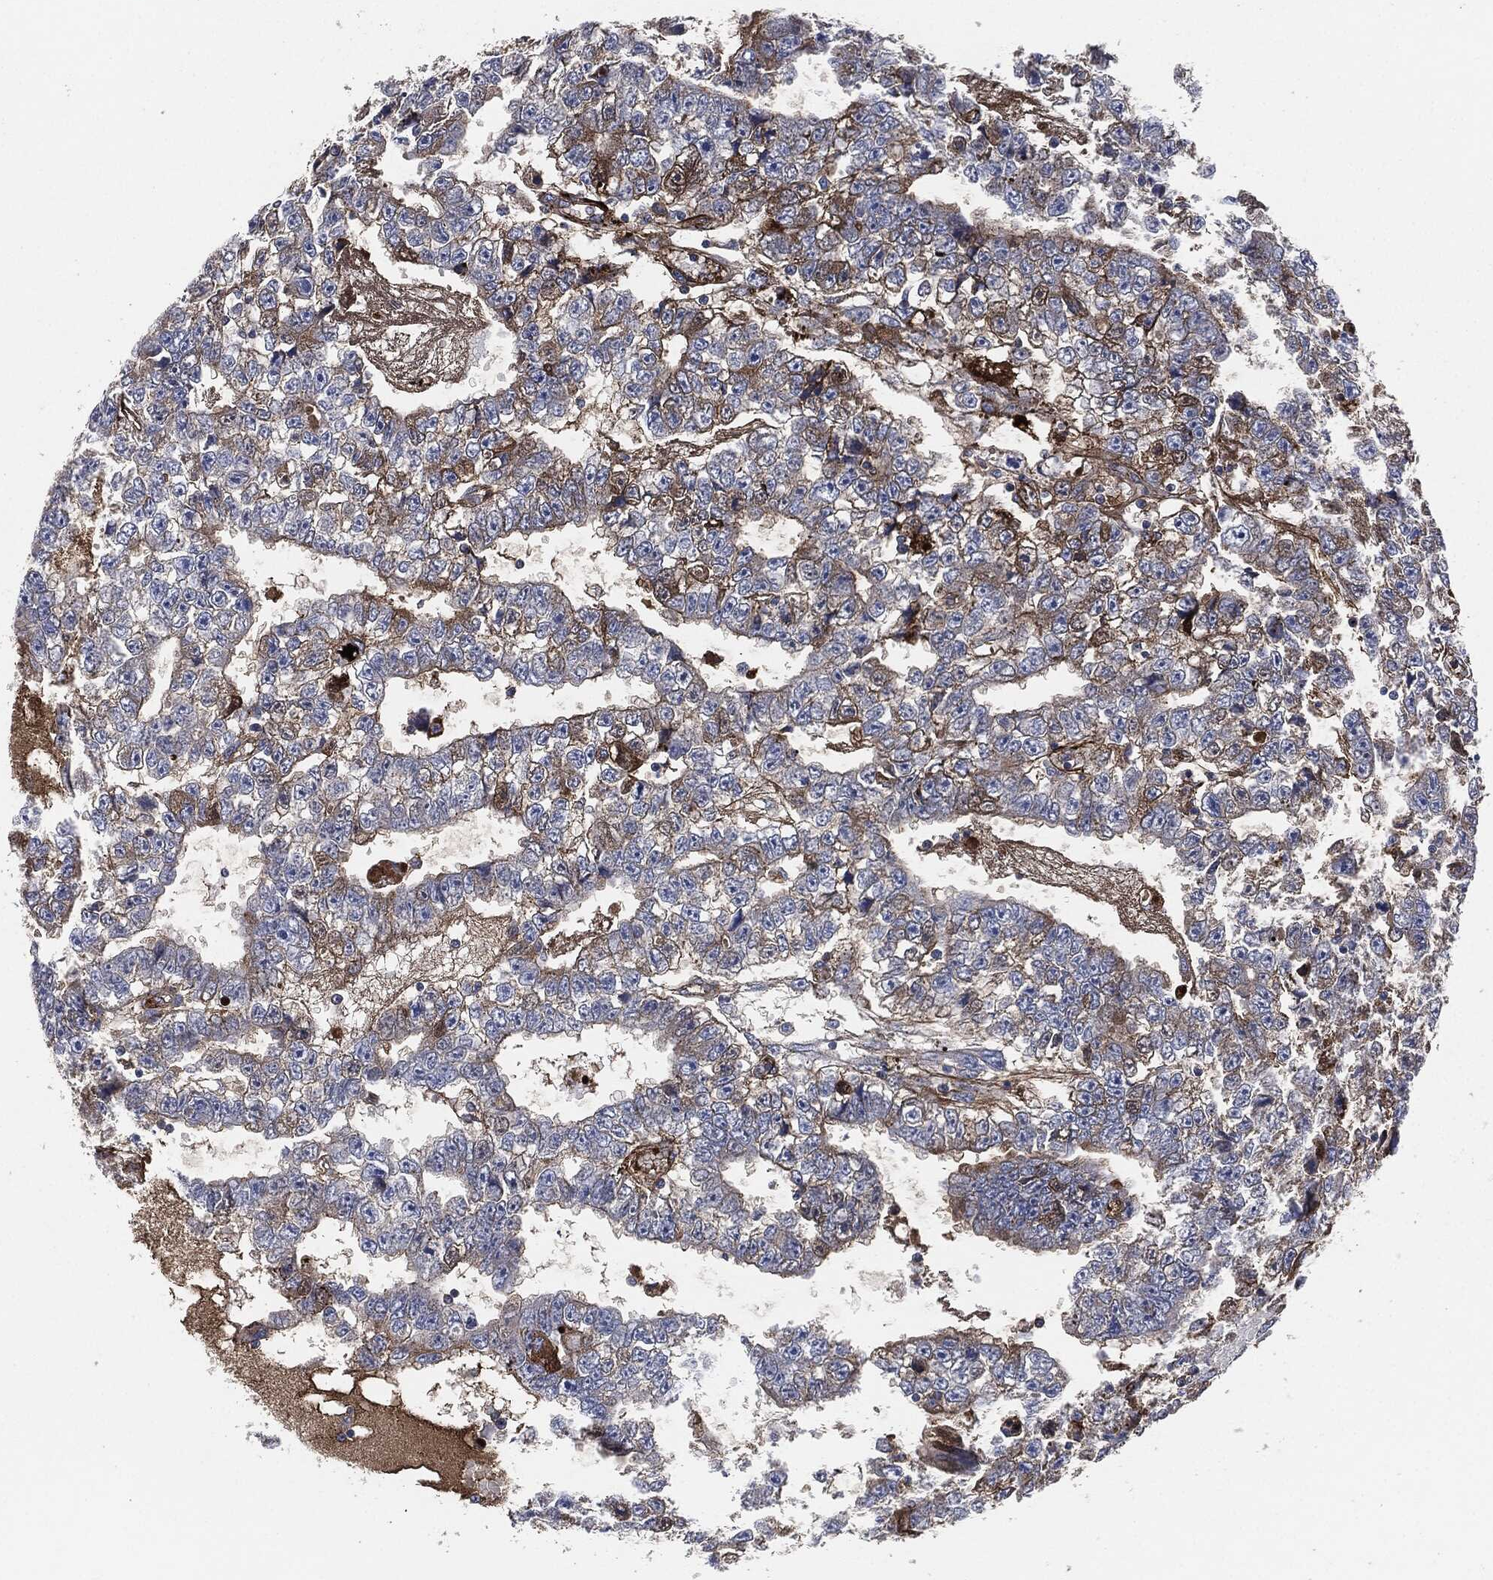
{"staining": {"intensity": "moderate", "quantity": "25%-75%", "location": "cytoplasmic/membranous"}, "tissue": "testis cancer", "cell_type": "Tumor cells", "image_type": "cancer", "snomed": [{"axis": "morphology", "description": "Carcinoma, Embryonal, NOS"}, {"axis": "topography", "description": "Testis"}], "caption": "Embryonal carcinoma (testis) stained with DAB IHC shows medium levels of moderate cytoplasmic/membranous staining in approximately 25%-75% of tumor cells.", "gene": "APOB", "patient": {"sex": "male", "age": 25}}